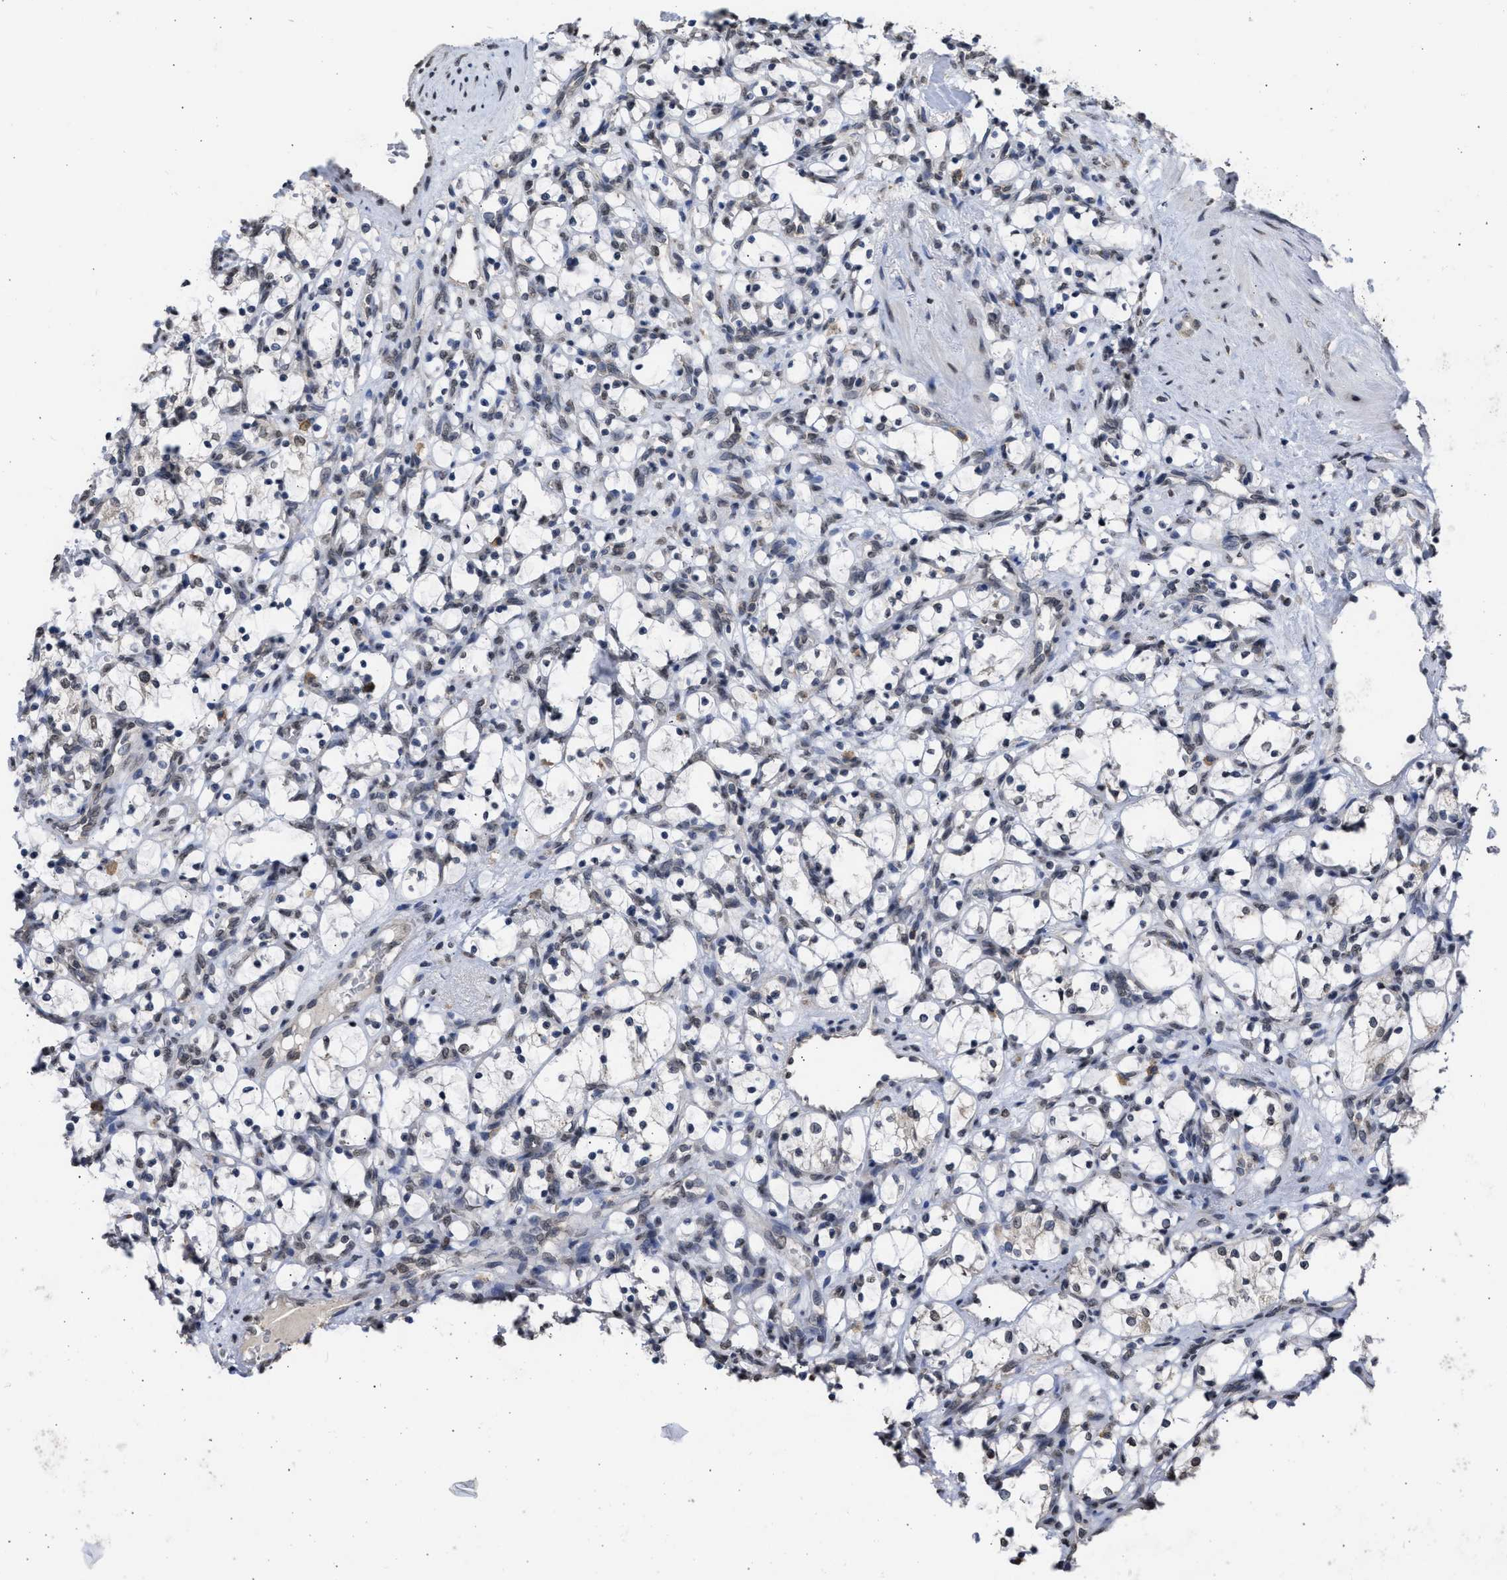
{"staining": {"intensity": "negative", "quantity": "none", "location": "none"}, "tissue": "renal cancer", "cell_type": "Tumor cells", "image_type": "cancer", "snomed": [{"axis": "morphology", "description": "Adenocarcinoma, NOS"}, {"axis": "topography", "description": "Kidney"}], "caption": "Protein analysis of renal cancer (adenocarcinoma) displays no significant positivity in tumor cells.", "gene": "NUP35", "patient": {"sex": "female", "age": 69}}